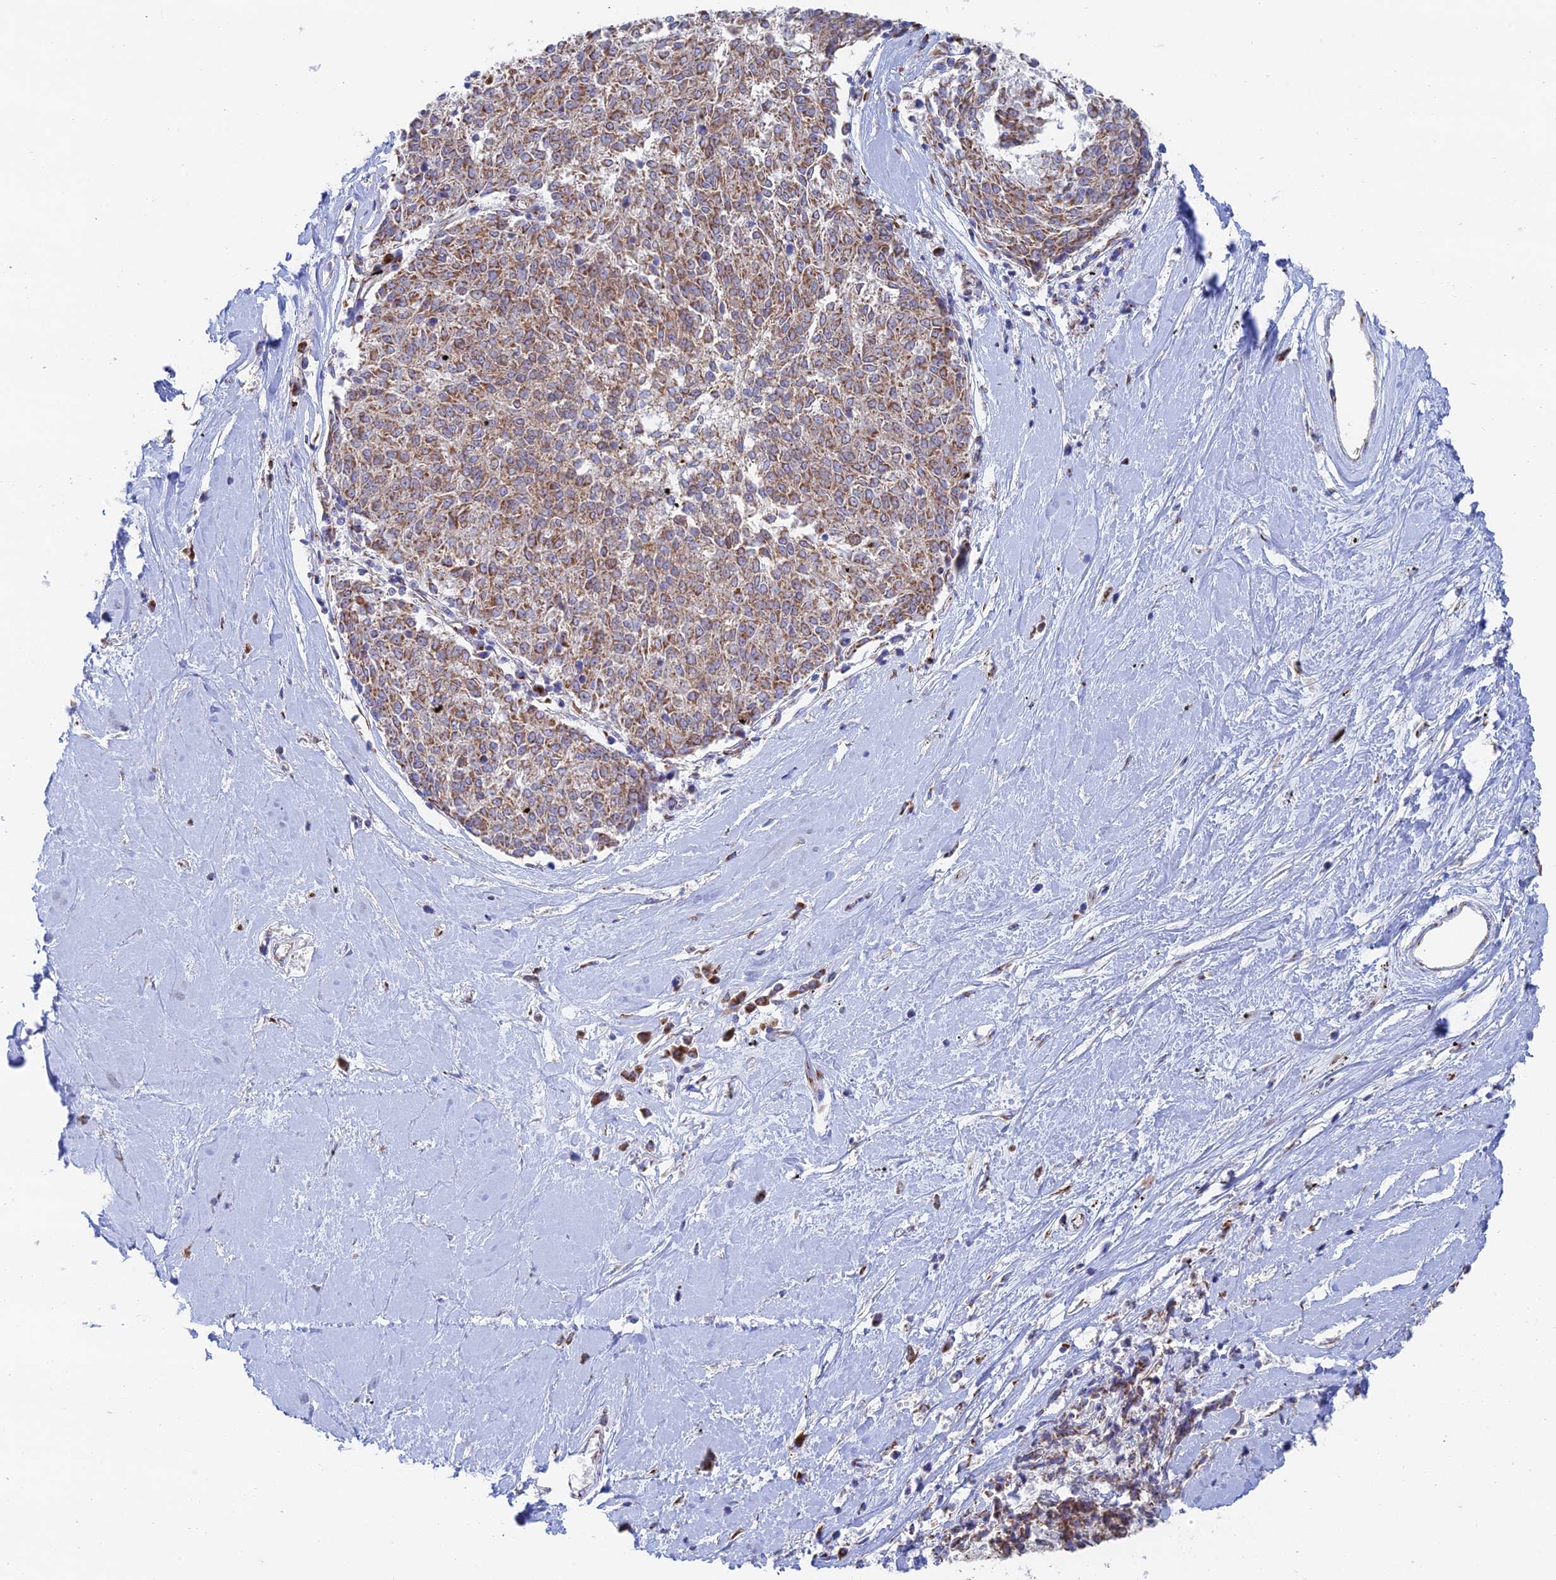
{"staining": {"intensity": "moderate", "quantity": ">75%", "location": "cytoplasmic/membranous"}, "tissue": "melanoma", "cell_type": "Tumor cells", "image_type": "cancer", "snomed": [{"axis": "morphology", "description": "Malignant melanoma, NOS"}, {"axis": "topography", "description": "Skin"}], "caption": "This photomicrograph reveals immunohistochemistry staining of human melanoma, with medium moderate cytoplasmic/membranous staining in approximately >75% of tumor cells.", "gene": "HS2ST1", "patient": {"sex": "female", "age": 72}}